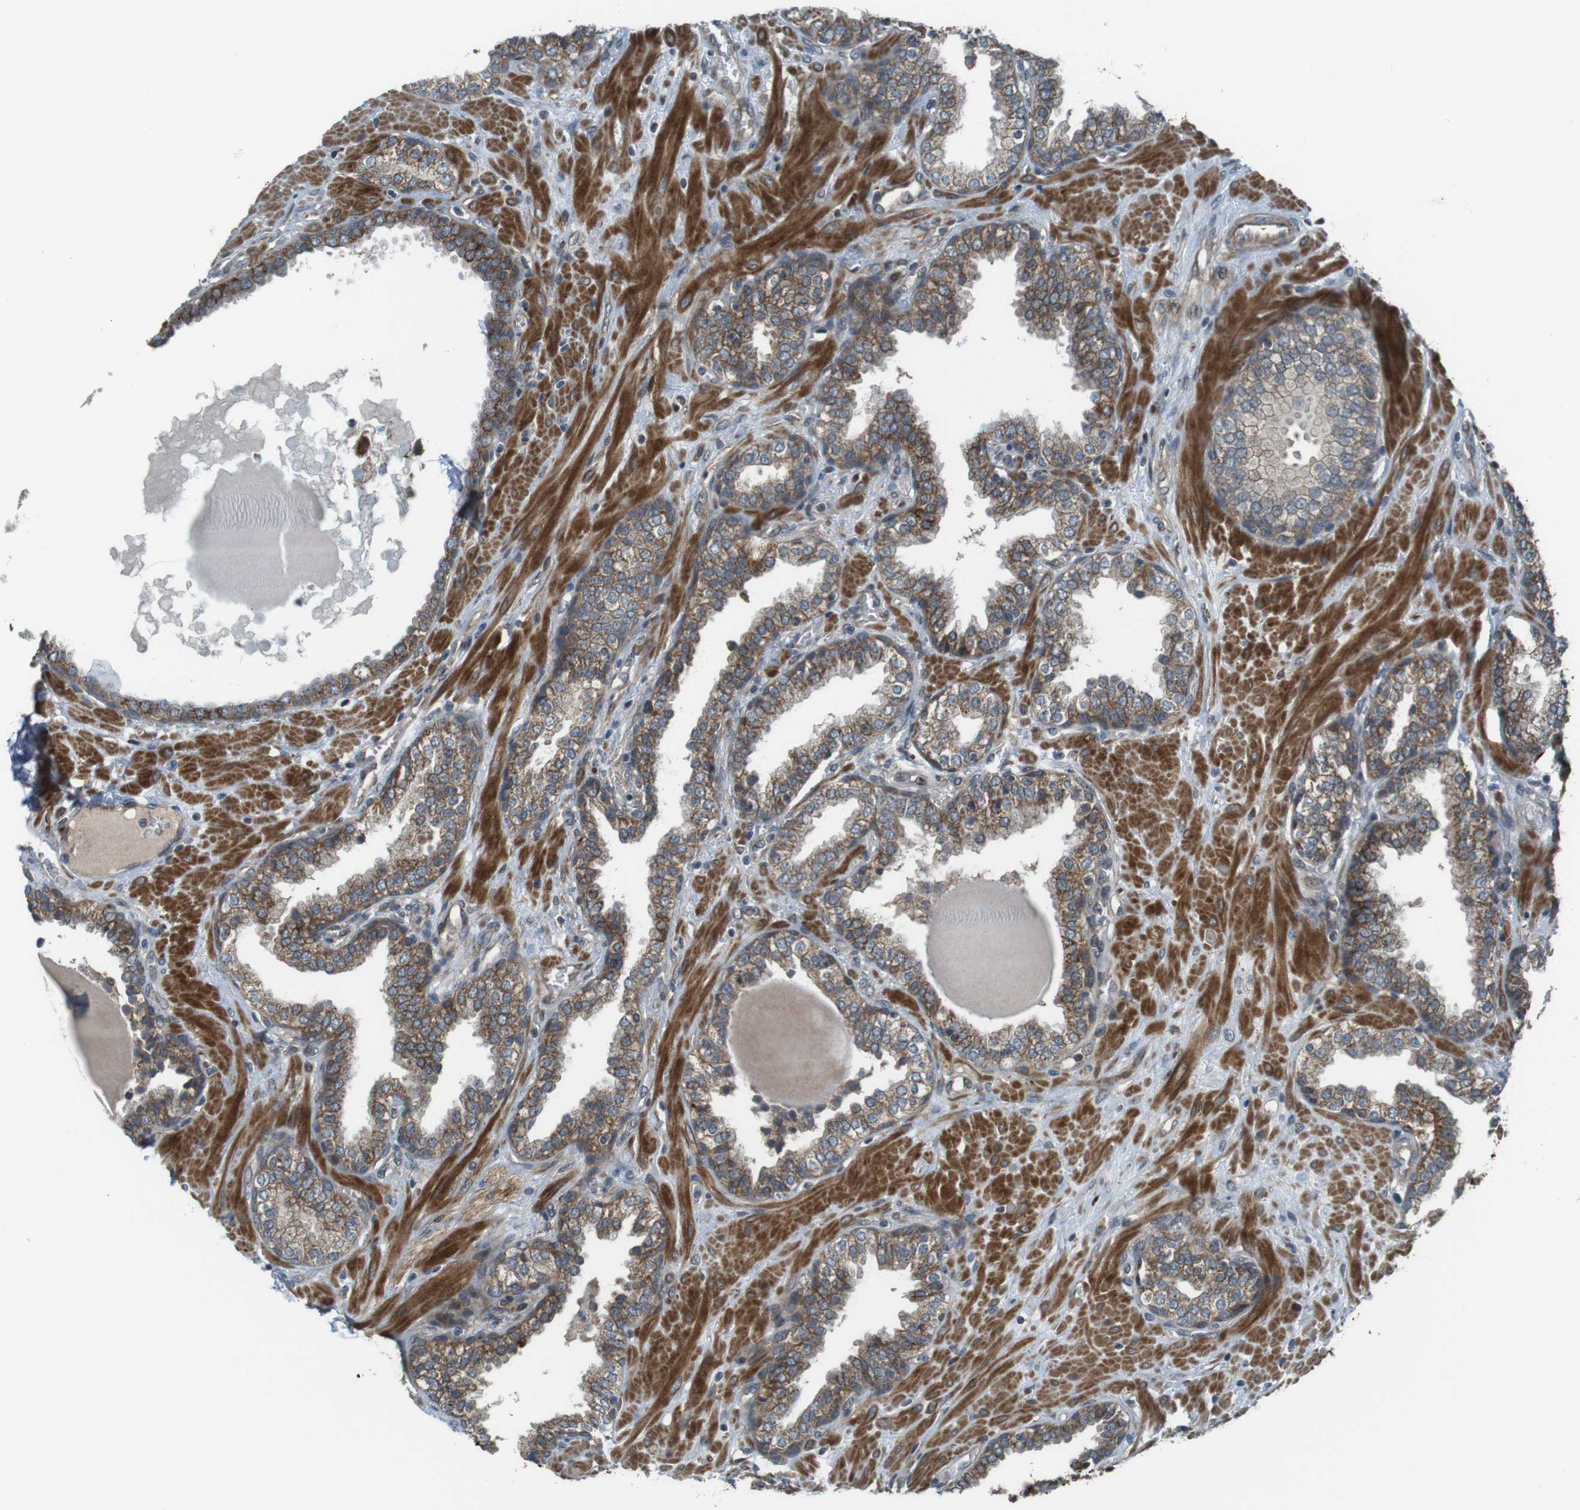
{"staining": {"intensity": "moderate", "quantity": ">75%", "location": "cytoplasmic/membranous"}, "tissue": "prostate", "cell_type": "Glandular cells", "image_type": "normal", "snomed": [{"axis": "morphology", "description": "Normal tissue, NOS"}, {"axis": "topography", "description": "Prostate"}], "caption": "Glandular cells exhibit medium levels of moderate cytoplasmic/membranous positivity in approximately >75% of cells in benign human prostate. (DAB = brown stain, brightfield microscopy at high magnification).", "gene": "IFFO2", "patient": {"sex": "male", "age": 51}}